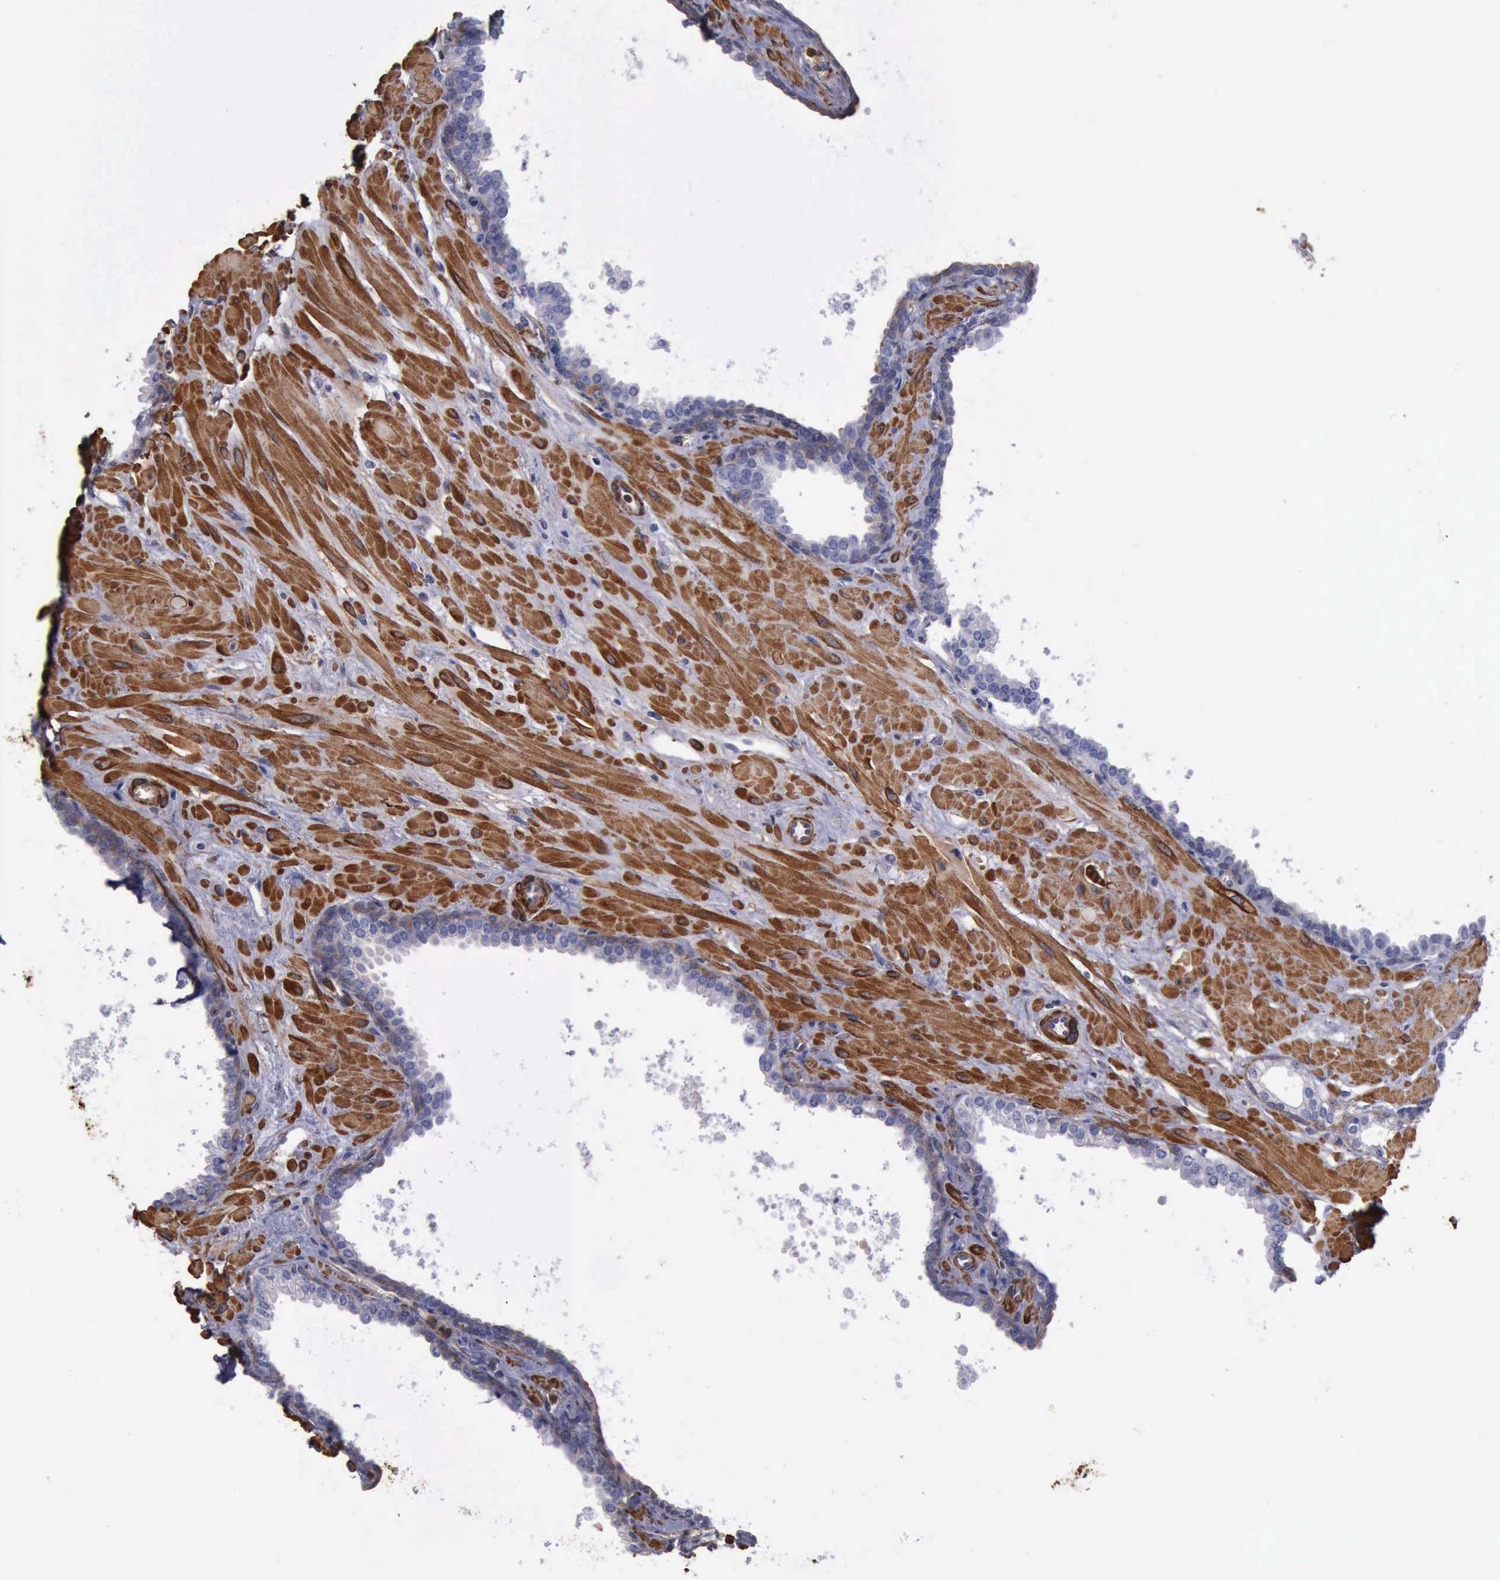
{"staining": {"intensity": "negative", "quantity": "none", "location": "none"}, "tissue": "prostate", "cell_type": "Glandular cells", "image_type": "normal", "snomed": [{"axis": "morphology", "description": "Normal tissue, NOS"}, {"axis": "topography", "description": "Prostate"}], "caption": "Glandular cells are negative for protein expression in benign human prostate. (DAB (3,3'-diaminobenzidine) immunohistochemistry with hematoxylin counter stain).", "gene": "FLNA", "patient": {"sex": "male", "age": 60}}